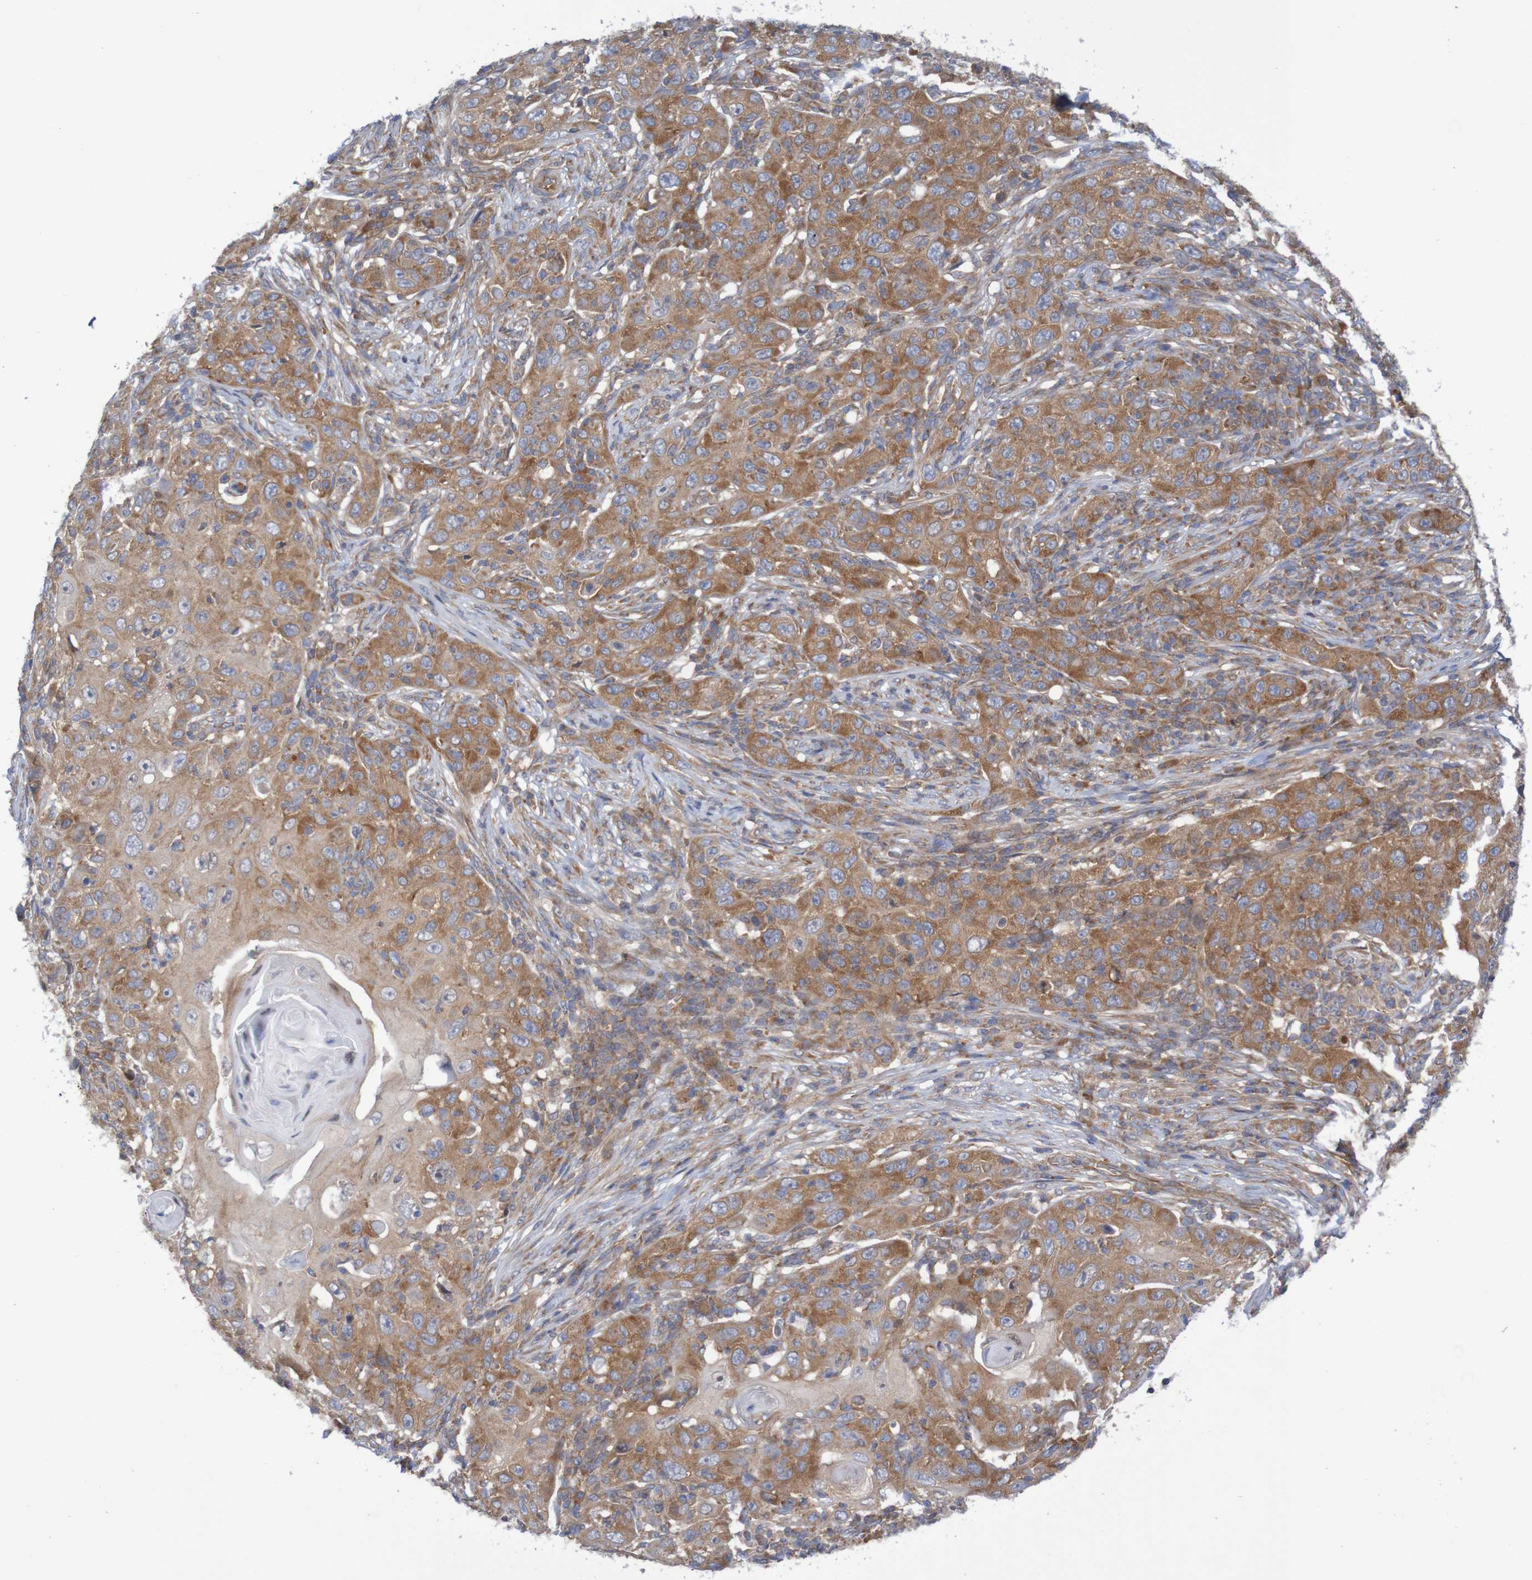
{"staining": {"intensity": "moderate", "quantity": ">75%", "location": "cytoplasmic/membranous"}, "tissue": "skin cancer", "cell_type": "Tumor cells", "image_type": "cancer", "snomed": [{"axis": "morphology", "description": "Squamous cell carcinoma, NOS"}, {"axis": "topography", "description": "Skin"}], "caption": "A high-resolution micrograph shows immunohistochemistry (IHC) staining of skin cancer, which exhibits moderate cytoplasmic/membranous staining in approximately >75% of tumor cells.", "gene": "LRRC47", "patient": {"sex": "female", "age": 88}}